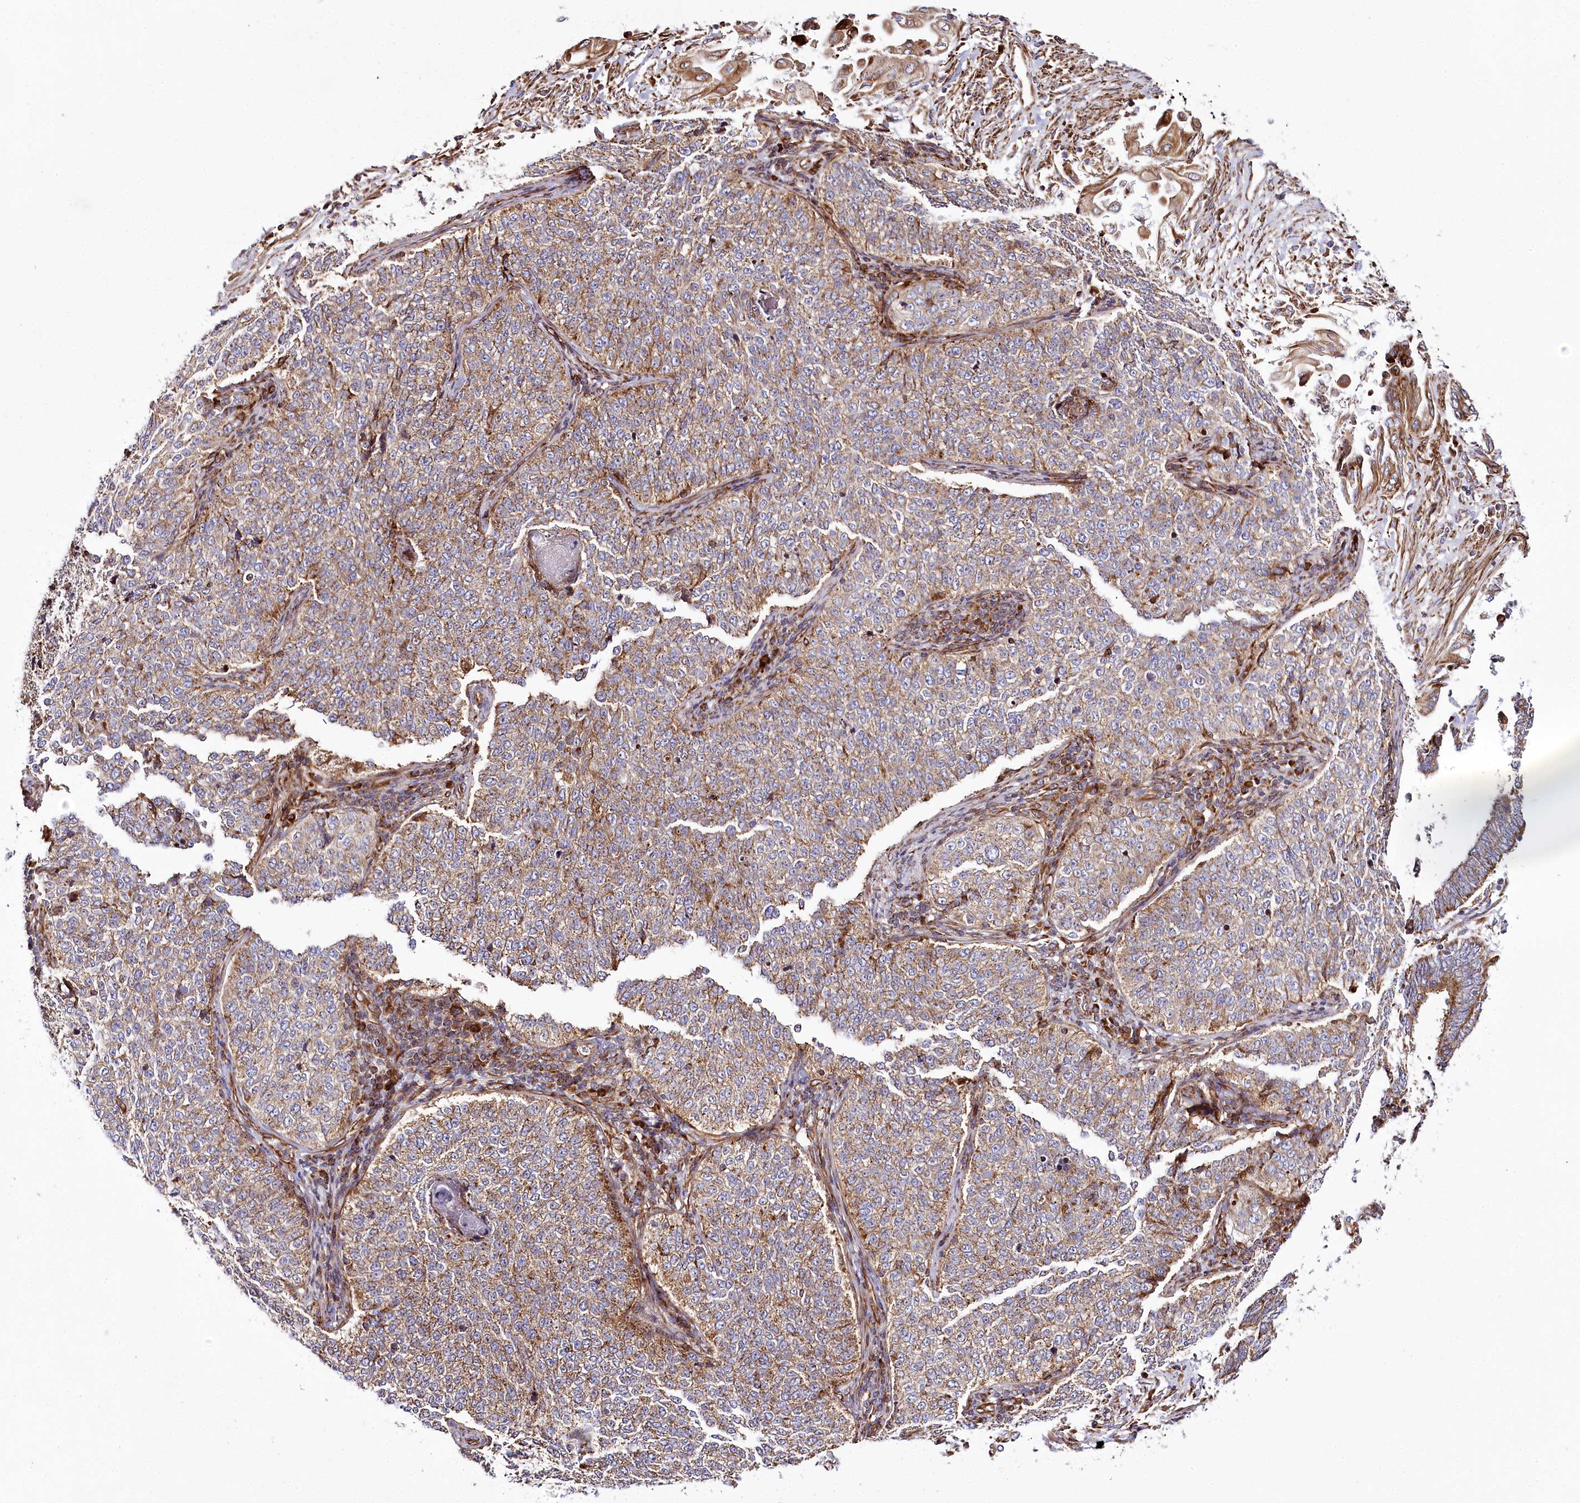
{"staining": {"intensity": "moderate", "quantity": ">75%", "location": "cytoplasmic/membranous"}, "tissue": "cervical cancer", "cell_type": "Tumor cells", "image_type": "cancer", "snomed": [{"axis": "morphology", "description": "Squamous cell carcinoma, NOS"}, {"axis": "topography", "description": "Cervix"}], "caption": "Squamous cell carcinoma (cervical) stained for a protein displays moderate cytoplasmic/membranous positivity in tumor cells. (DAB (3,3'-diaminobenzidine) IHC with brightfield microscopy, high magnification).", "gene": "THUMPD3", "patient": {"sex": "female", "age": 35}}